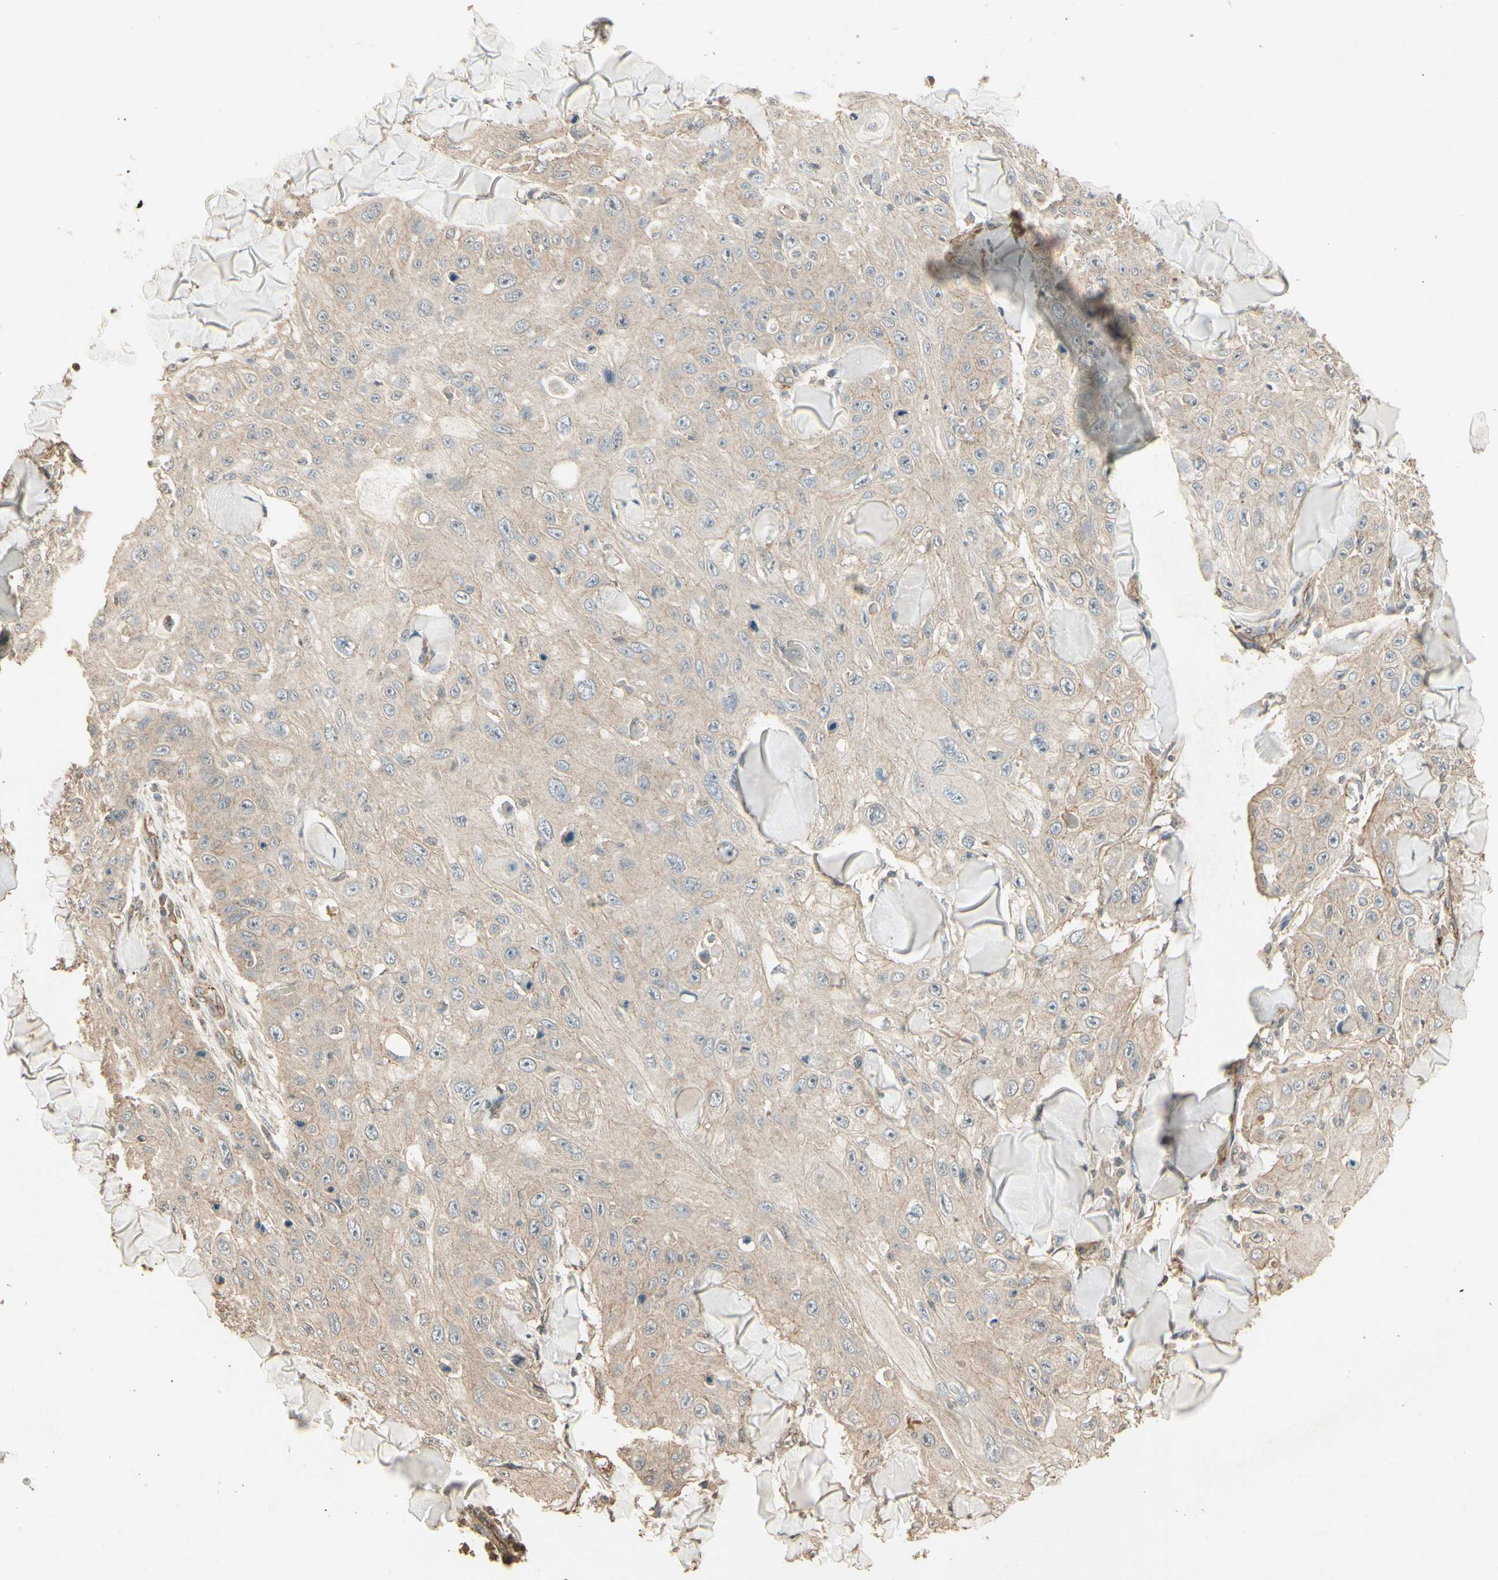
{"staining": {"intensity": "negative", "quantity": "none", "location": "none"}, "tissue": "skin cancer", "cell_type": "Tumor cells", "image_type": "cancer", "snomed": [{"axis": "morphology", "description": "Squamous cell carcinoma, NOS"}, {"axis": "topography", "description": "Skin"}], "caption": "Immunohistochemistry micrograph of skin squamous cell carcinoma stained for a protein (brown), which reveals no positivity in tumor cells.", "gene": "RNF180", "patient": {"sex": "male", "age": 86}}